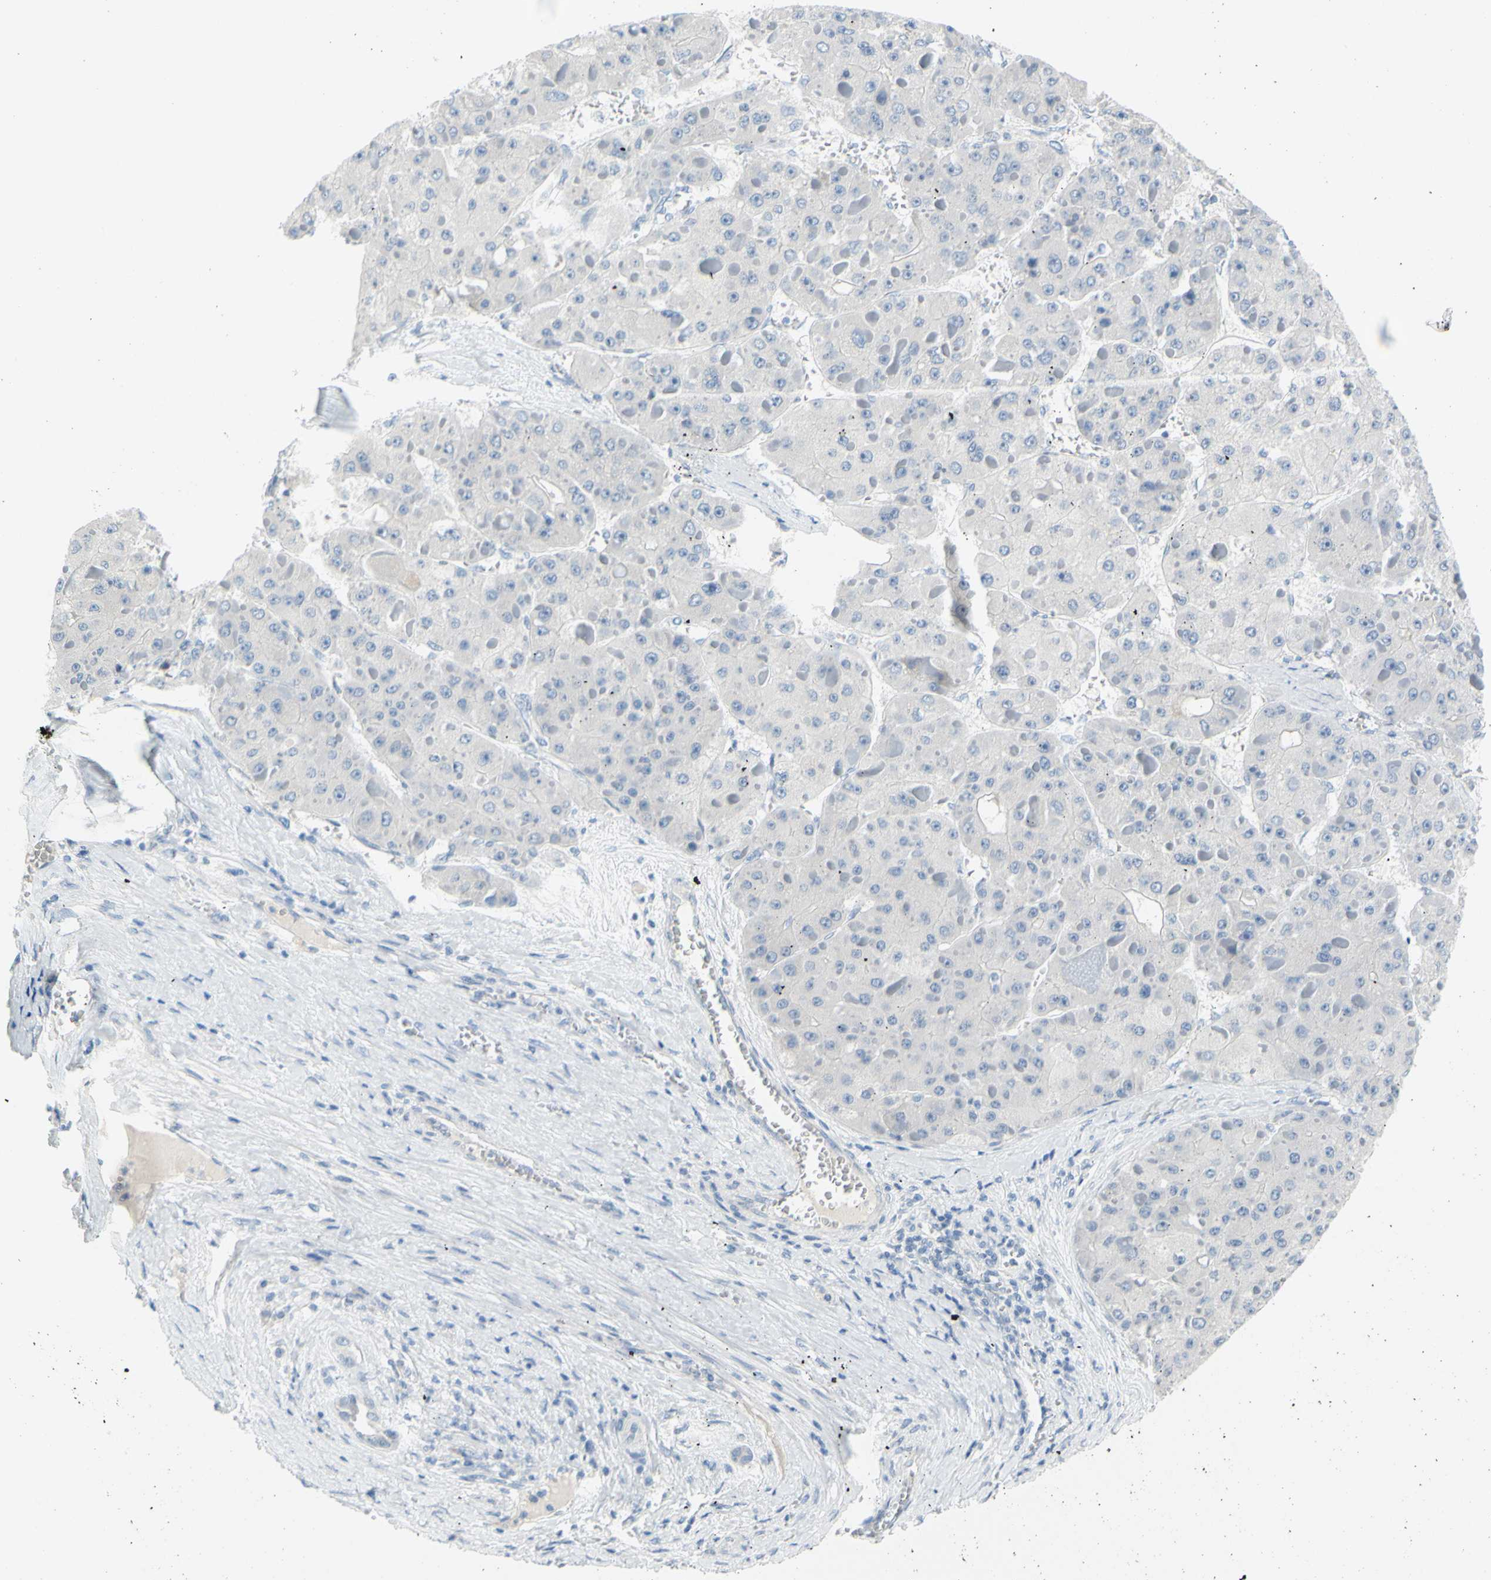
{"staining": {"intensity": "negative", "quantity": "none", "location": "none"}, "tissue": "liver cancer", "cell_type": "Tumor cells", "image_type": "cancer", "snomed": [{"axis": "morphology", "description": "Carcinoma, Hepatocellular, NOS"}, {"axis": "topography", "description": "Liver"}], "caption": "This is an IHC image of human hepatocellular carcinoma (liver). There is no staining in tumor cells.", "gene": "DCT", "patient": {"sex": "female", "age": 73}}